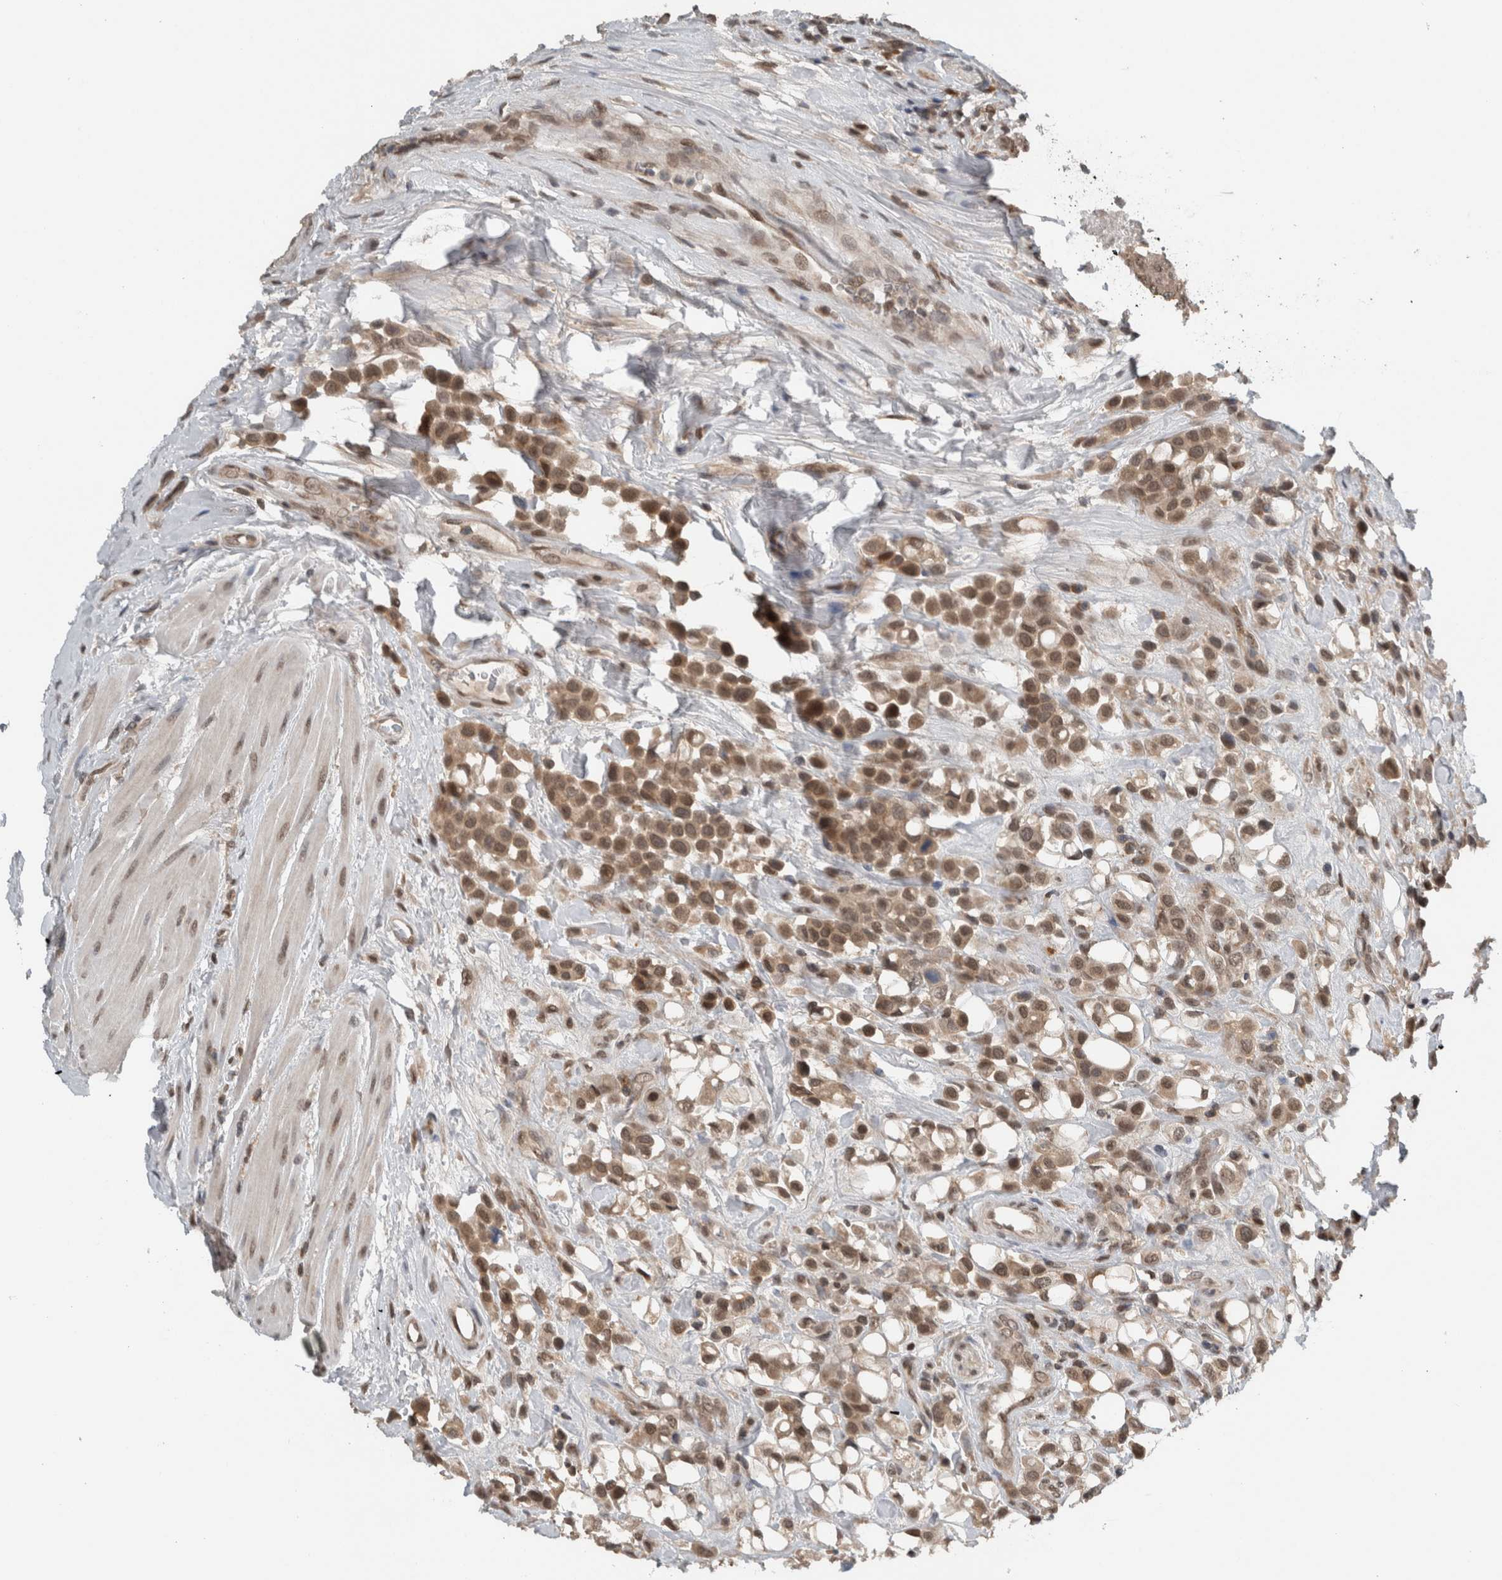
{"staining": {"intensity": "moderate", "quantity": ">75%", "location": "cytoplasmic/membranous,nuclear"}, "tissue": "urothelial cancer", "cell_type": "Tumor cells", "image_type": "cancer", "snomed": [{"axis": "morphology", "description": "Urothelial carcinoma, High grade"}, {"axis": "topography", "description": "Urinary bladder"}], "caption": "Immunohistochemical staining of high-grade urothelial carcinoma displays medium levels of moderate cytoplasmic/membranous and nuclear staining in about >75% of tumor cells.", "gene": "SPAG7", "patient": {"sex": "male", "age": 50}}